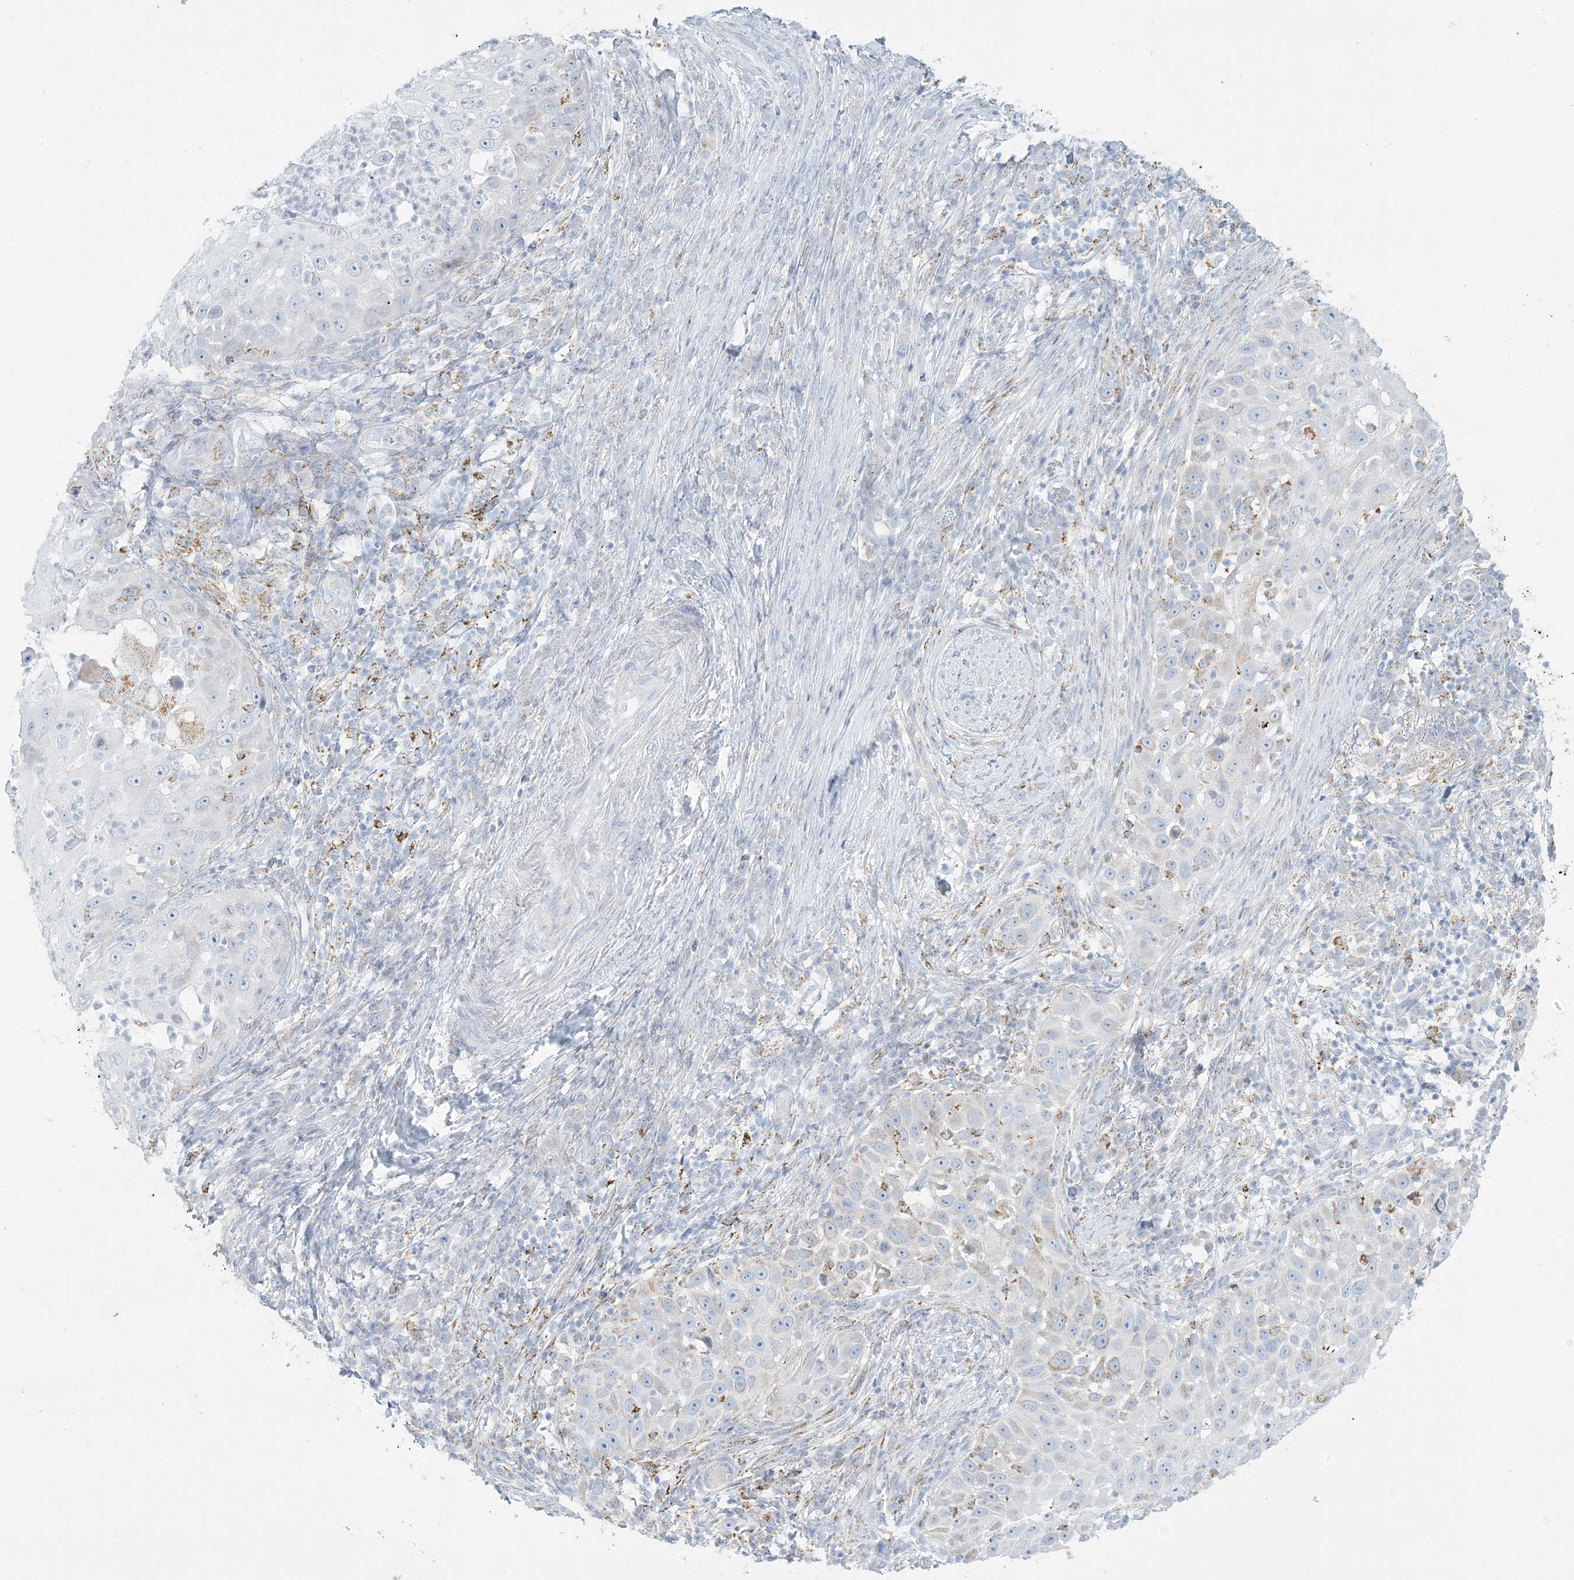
{"staining": {"intensity": "negative", "quantity": "none", "location": "none"}, "tissue": "skin cancer", "cell_type": "Tumor cells", "image_type": "cancer", "snomed": [{"axis": "morphology", "description": "Squamous cell carcinoma, NOS"}, {"axis": "topography", "description": "Skin"}], "caption": "High magnification brightfield microscopy of skin cancer stained with DAB (3,3'-diaminobenzidine) (brown) and counterstained with hematoxylin (blue): tumor cells show no significant positivity.", "gene": "ZDHHC4", "patient": {"sex": "female", "age": 44}}